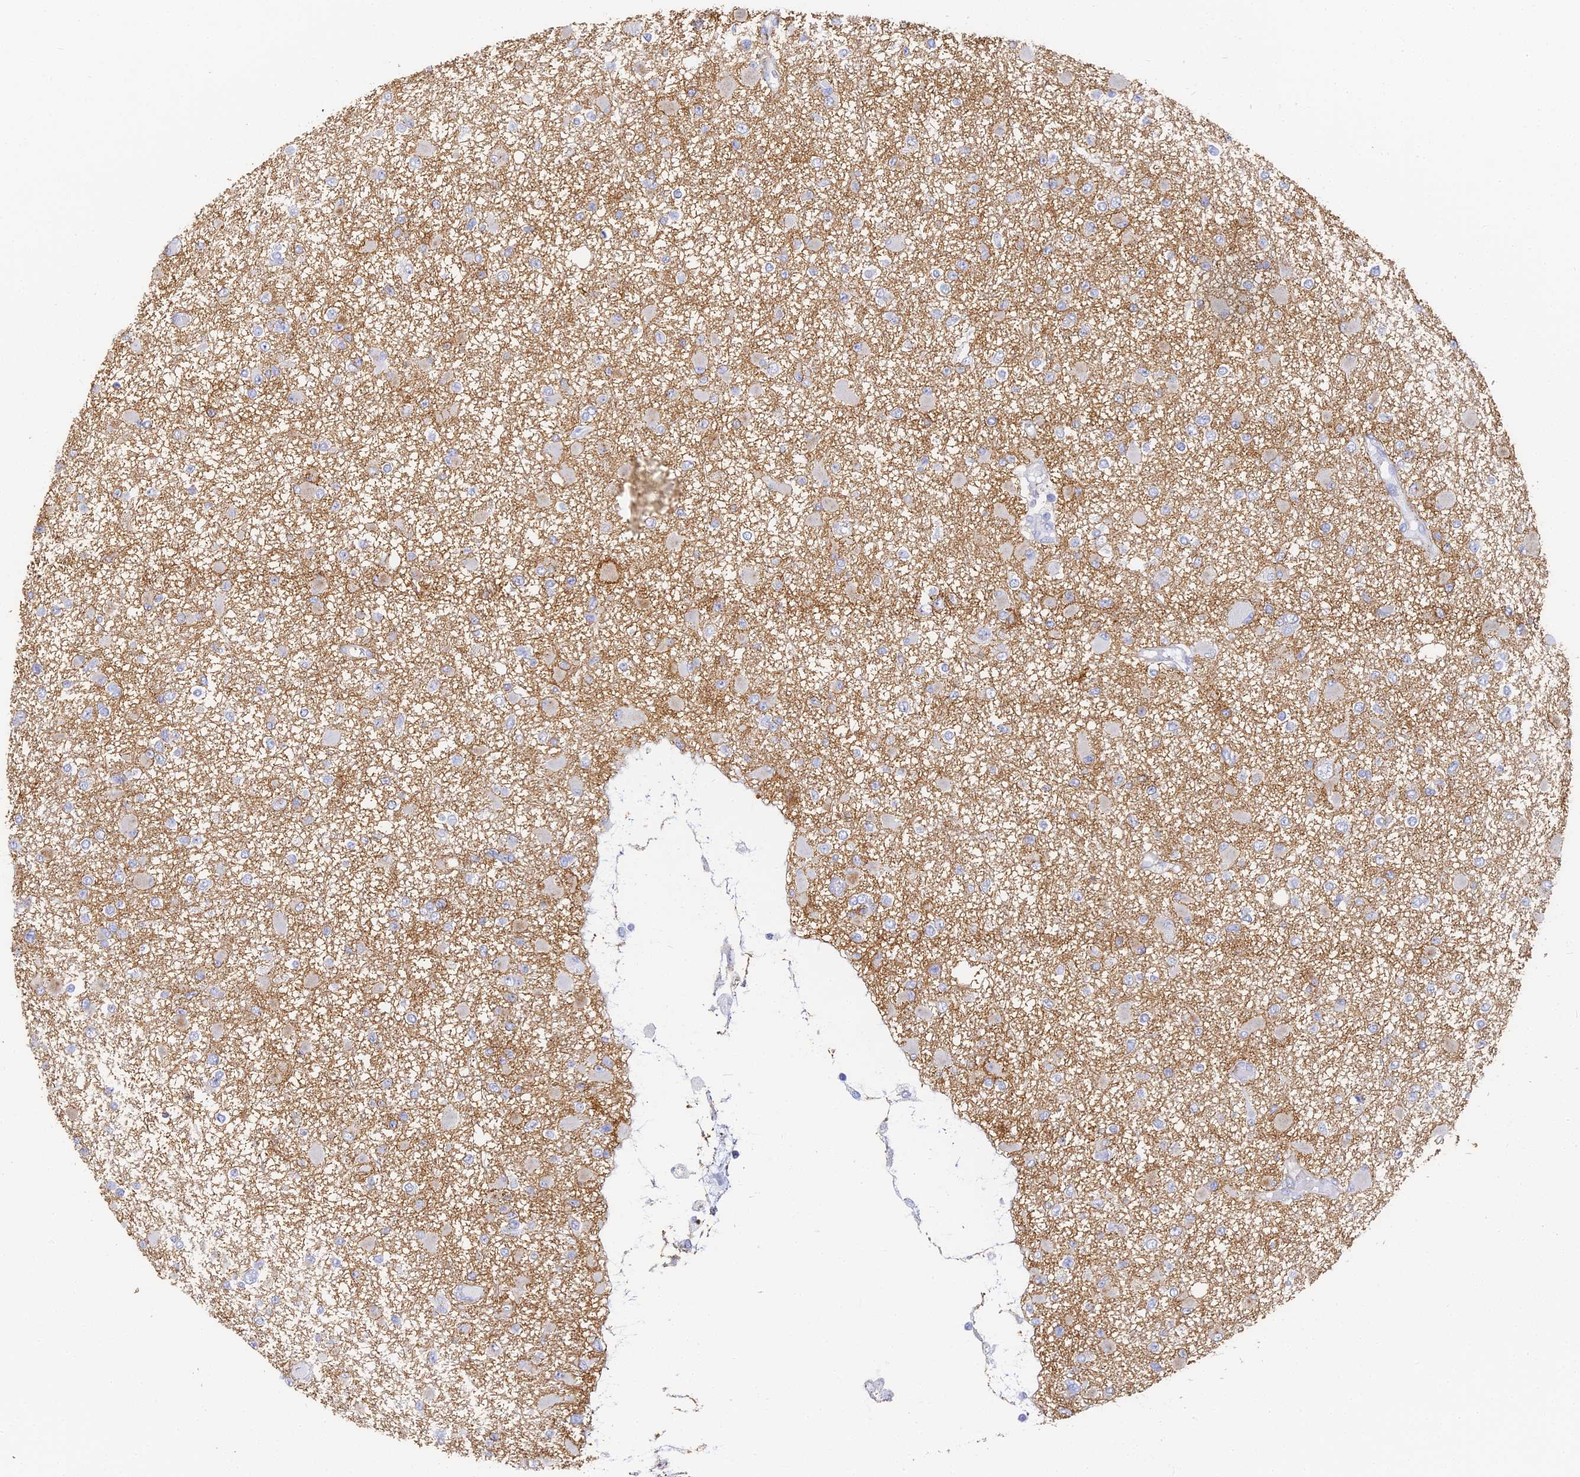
{"staining": {"intensity": "negative", "quantity": "none", "location": "none"}, "tissue": "glioma", "cell_type": "Tumor cells", "image_type": "cancer", "snomed": [{"axis": "morphology", "description": "Glioma, malignant, Low grade"}, {"axis": "topography", "description": "Brain"}], "caption": "Photomicrograph shows no protein expression in tumor cells of malignant glioma (low-grade) tissue.", "gene": "GJA1", "patient": {"sex": "female", "age": 22}}